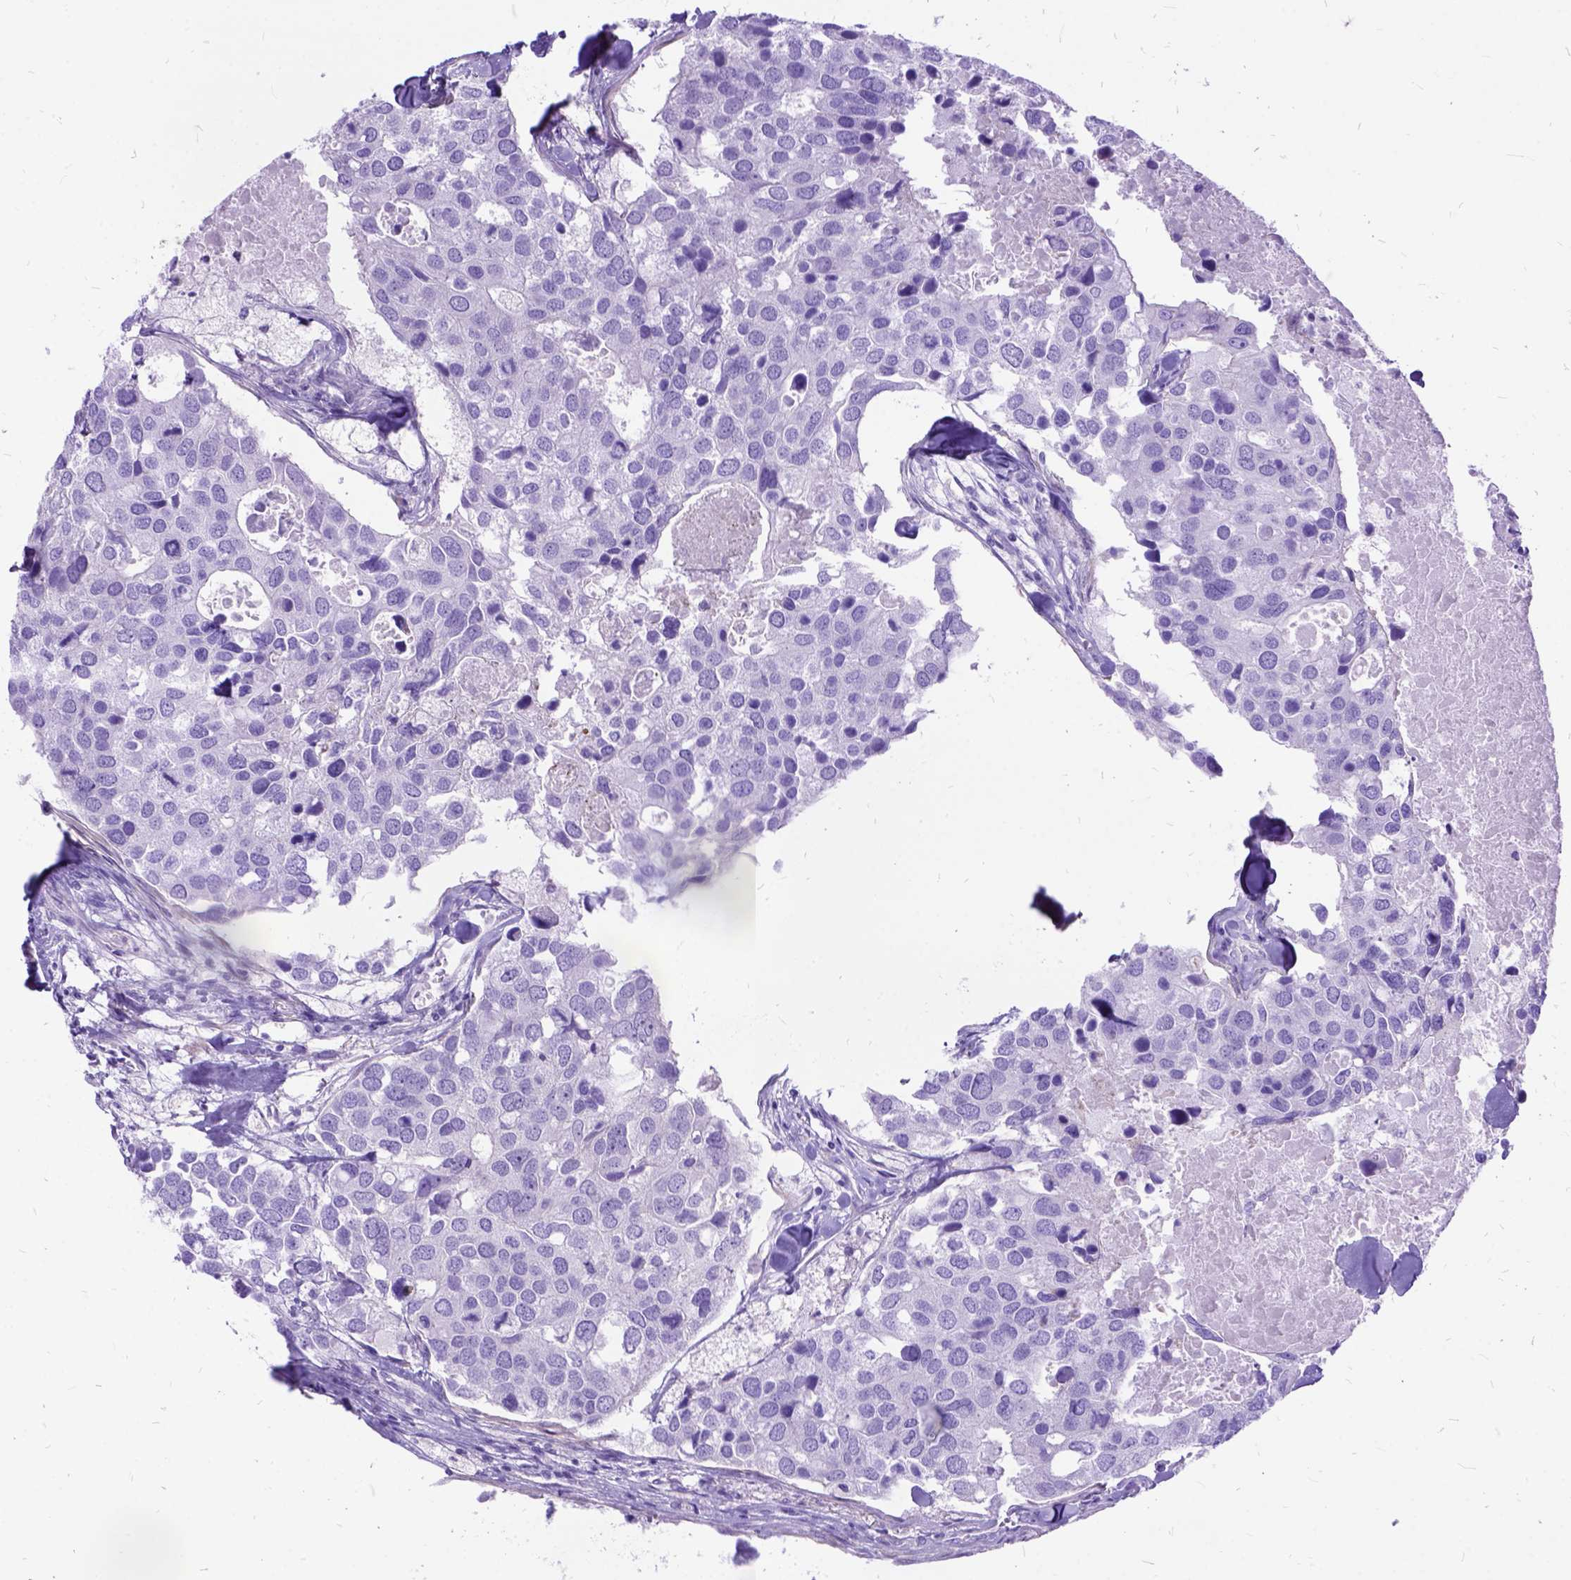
{"staining": {"intensity": "negative", "quantity": "none", "location": "none"}, "tissue": "breast cancer", "cell_type": "Tumor cells", "image_type": "cancer", "snomed": [{"axis": "morphology", "description": "Duct carcinoma"}, {"axis": "topography", "description": "Breast"}], "caption": "High magnification brightfield microscopy of infiltrating ductal carcinoma (breast) stained with DAB (3,3'-diaminobenzidine) (brown) and counterstained with hematoxylin (blue): tumor cells show no significant staining.", "gene": "ARL9", "patient": {"sex": "female", "age": 83}}